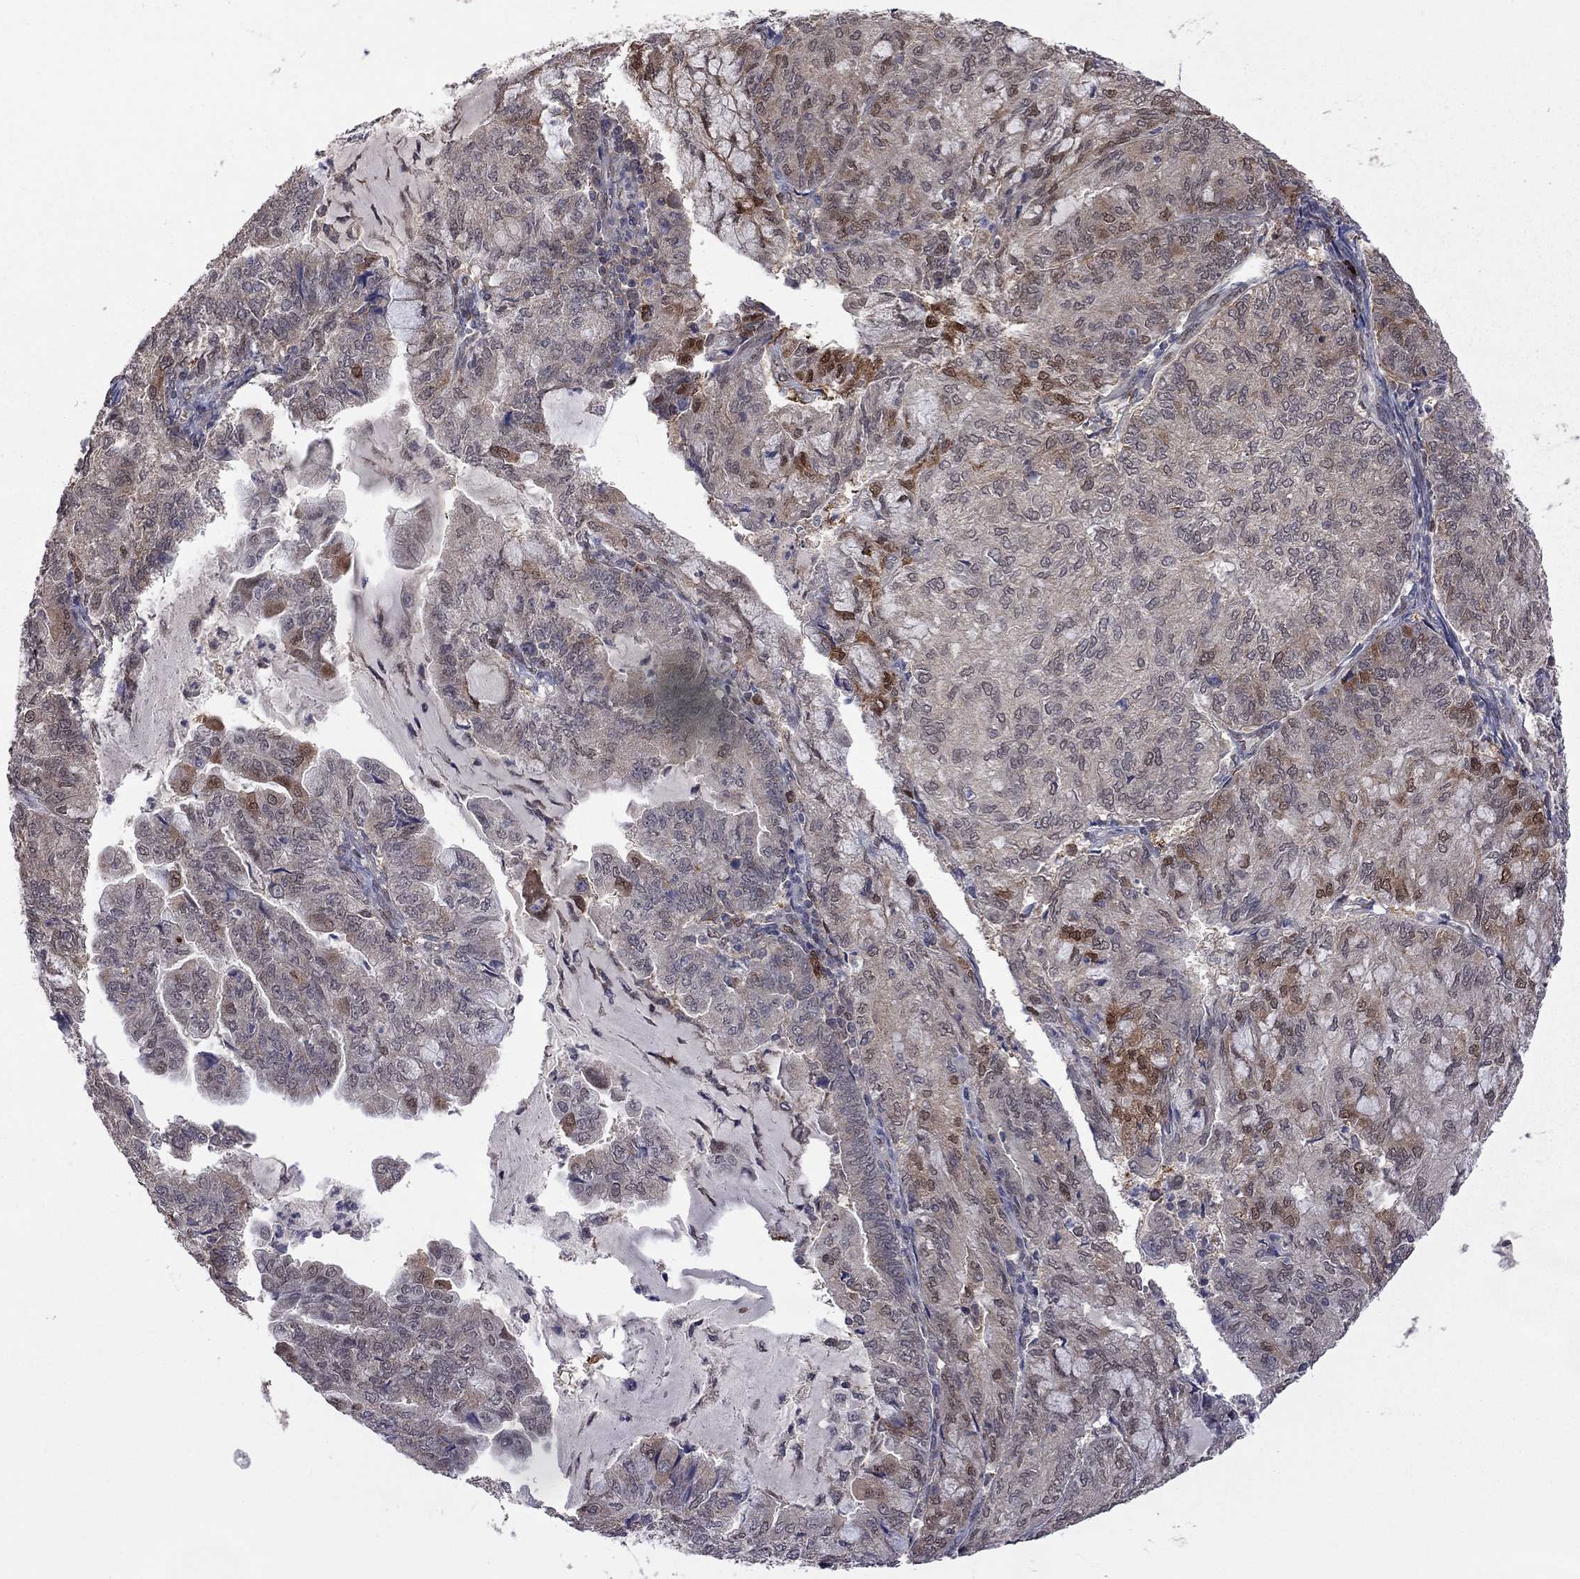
{"staining": {"intensity": "strong", "quantity": "<25%", "location": "cytoplasmic/membranous"}, "tissue": "endometrial cancer", "cell_type": "Tumor cells", "image_type": "cancer", "snomed": [{"axis": "morphology", "description": "Adenocarcinoma, NOS"}, {"axis": "topography", "description": "Endometrium"}], "caption": "Immunohistochemical staining of adenocarcinoma (endometrial) displays strong cytoplasmic/membranous protein staining in about <25% of tumor cells.", "gene": "GPAA1", "patient": {"sex": "female", "age": 82}}